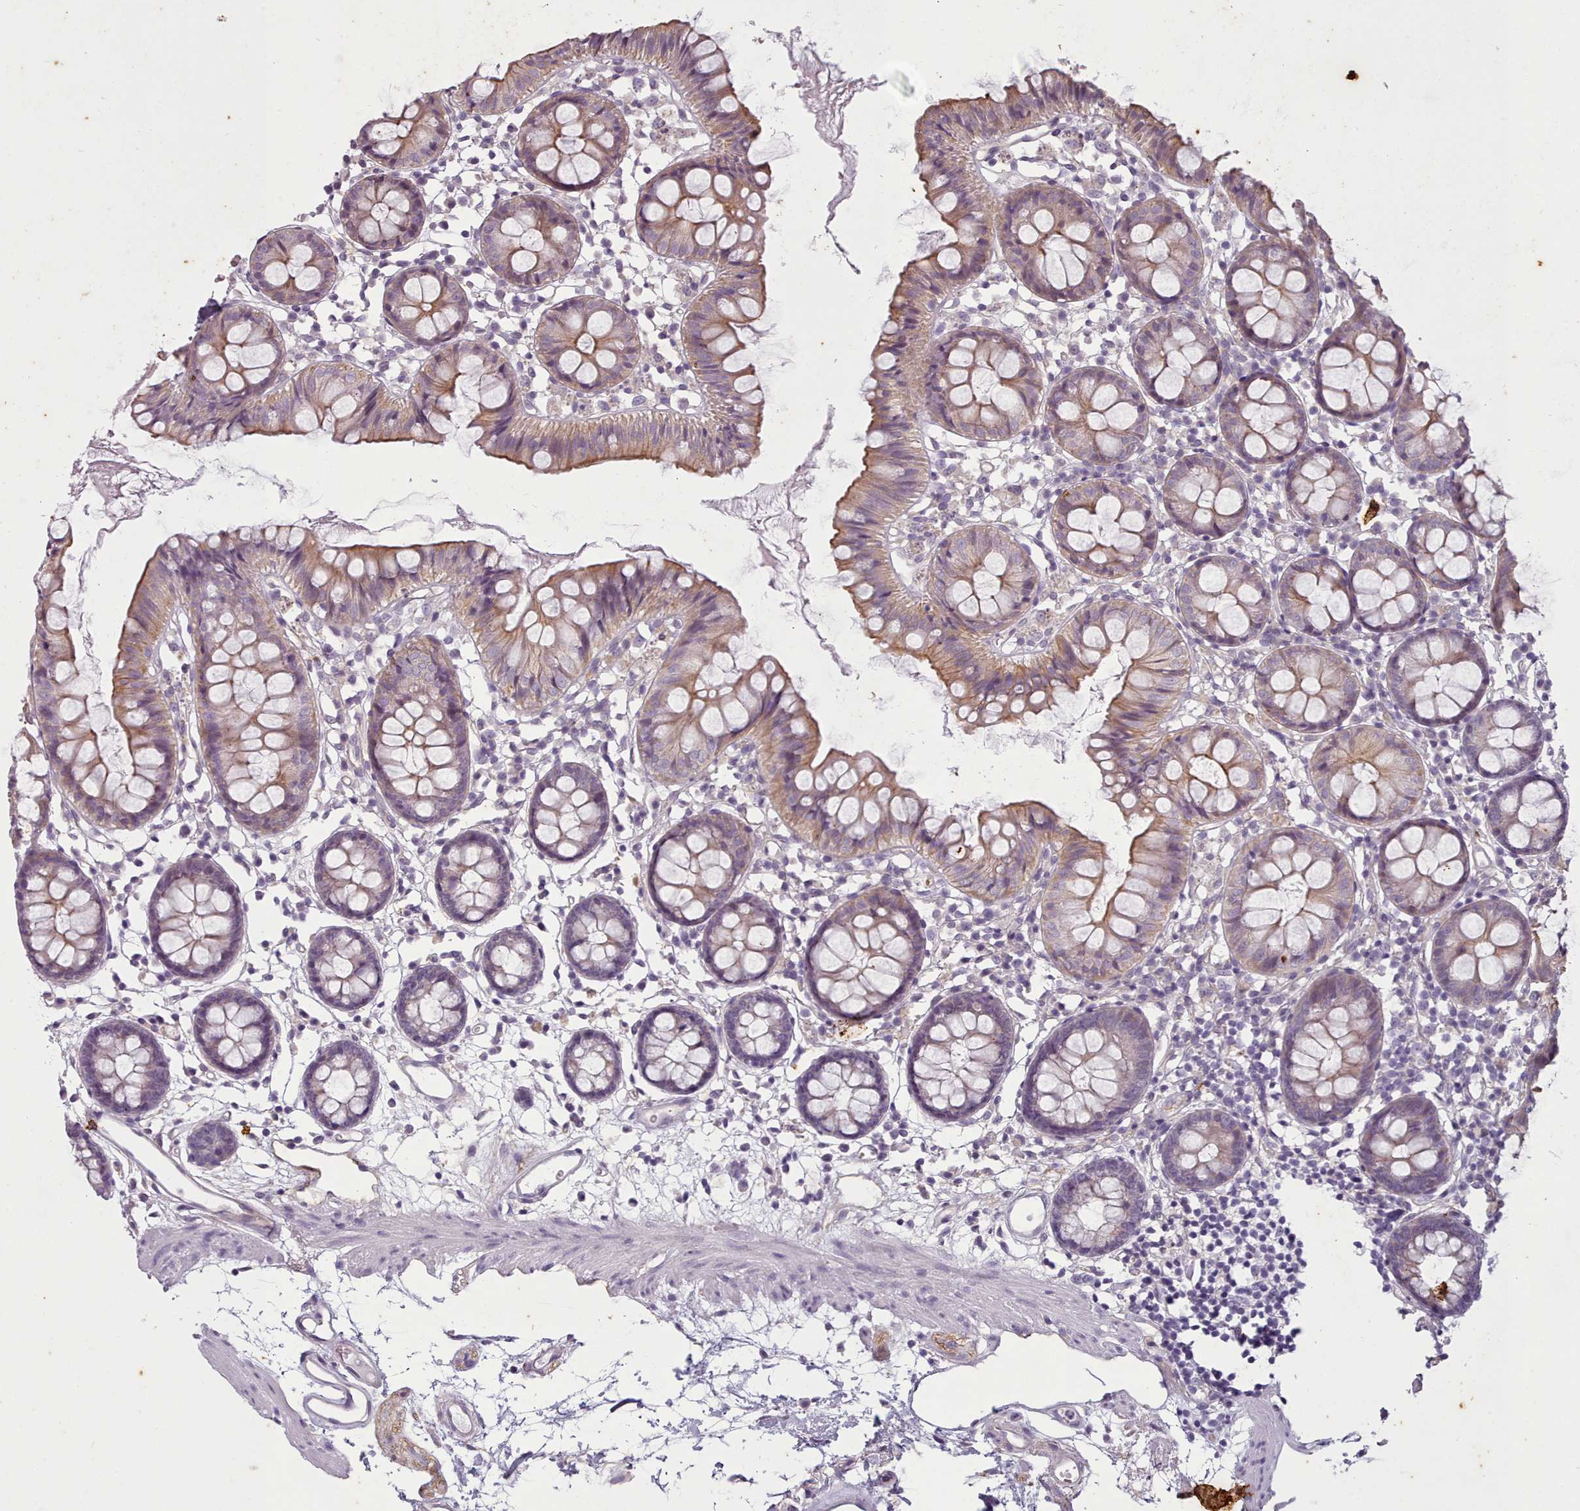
{"staining": {"intensity": "negative", "quantity": "none", "location": "none"}, "tissue": "colon", "cell_type": "Endothelial cells", "image_type": "normal", "snomed": [{"axis": "morphology", "description": "Normal tissue, NOS"}, {"axis": "topography", "description": "Colon"}], "caption": "IHC histopathology image of benign colon: colon stained with DAB displays no significant protein expression in endothelial cells.", "gene": "PLD4", "patient": {"sex": "female", "age": 84}}